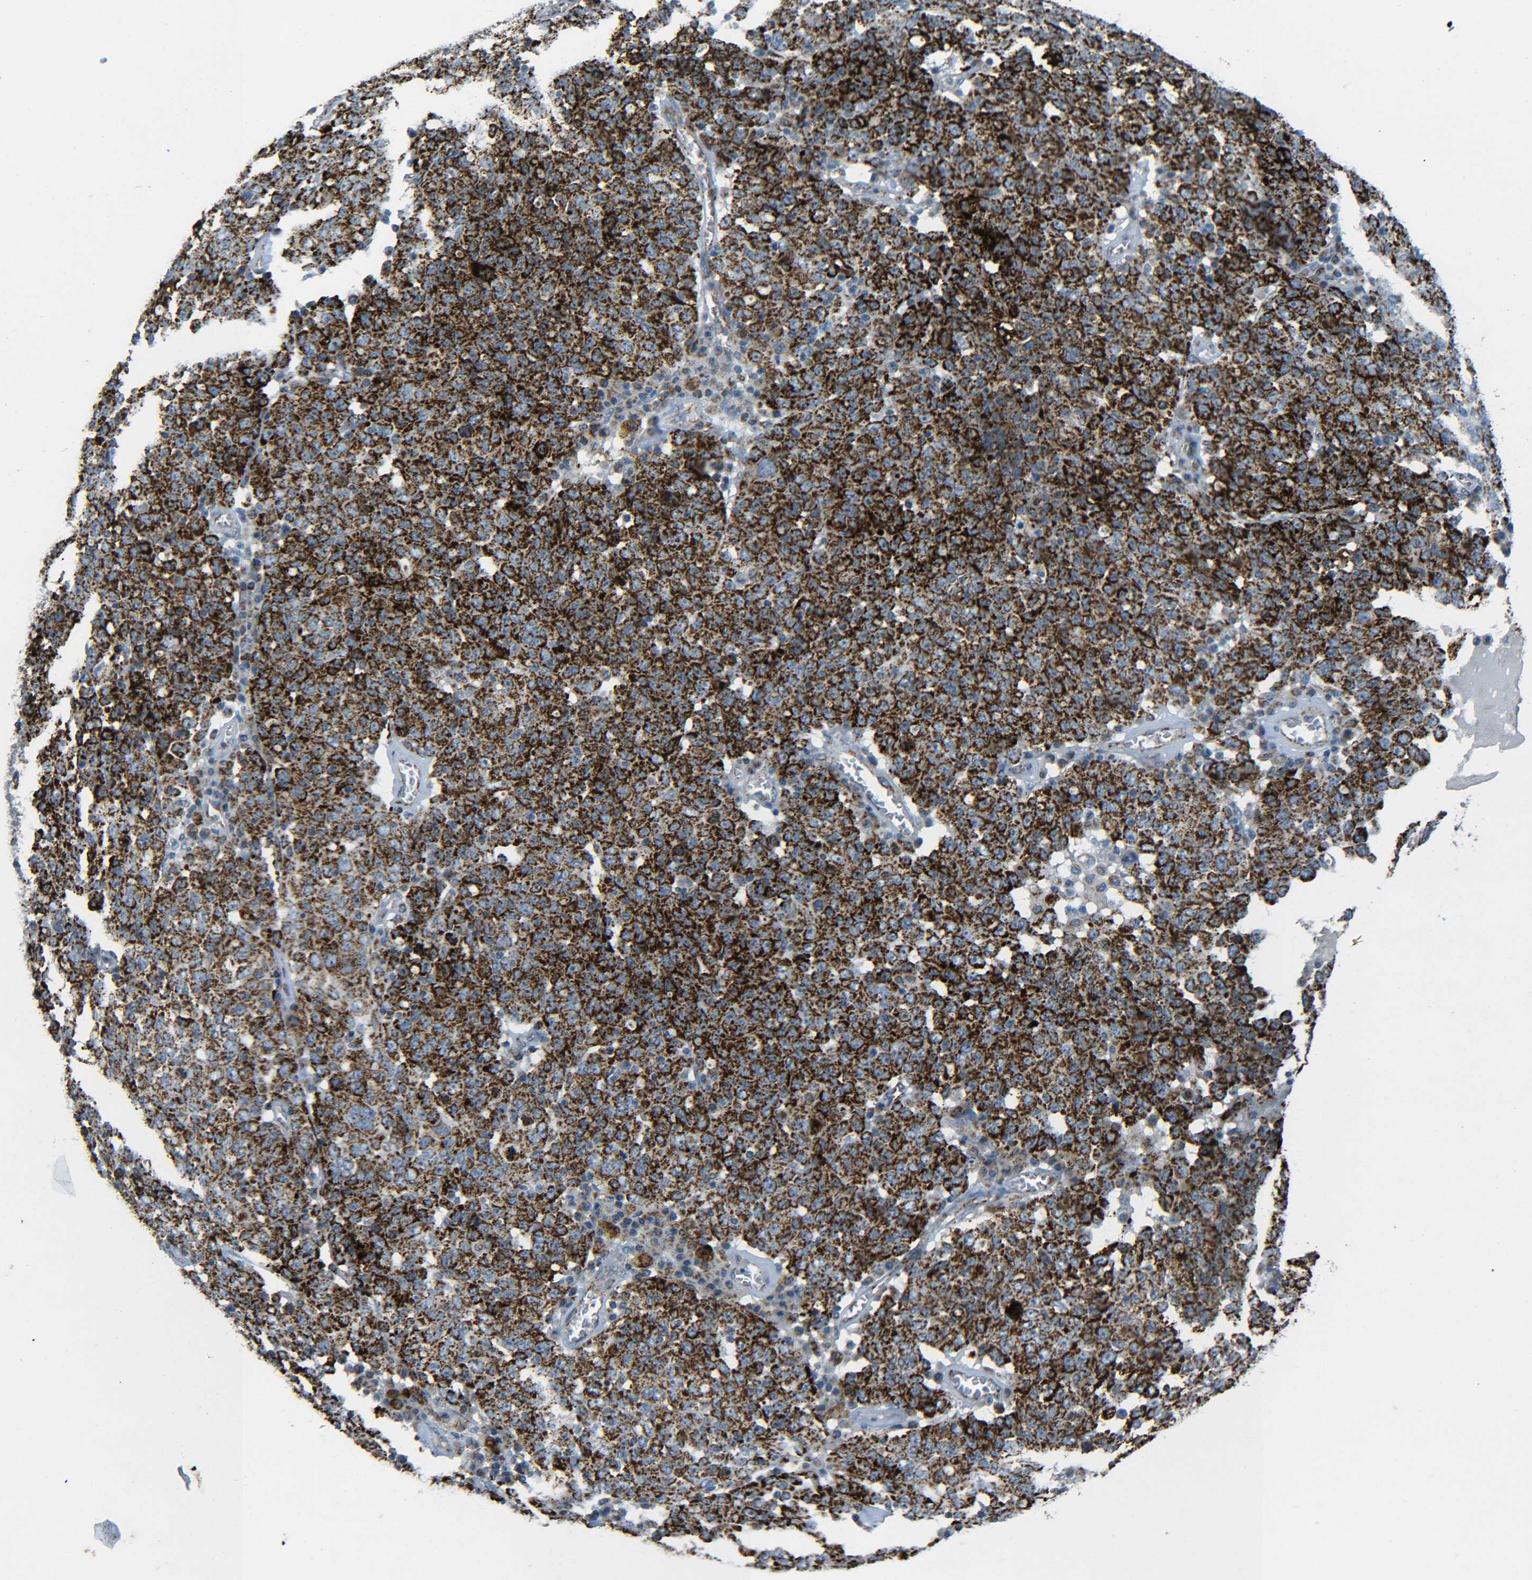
{"staining": {"intensity": "strong", "quantity": ">75%", "location": "cytoplasmic/membranous"}, "tissue": "ovarian cancer", "cell_type": "Tumor cells", "image_type": "cancer", "snomed": [{"axis": "morphology", "description": "Carcinoma, endometroid"}, {"axis": "topography", "description": "Ovary"}], "caption": "High-power microscopy captured an immunohistochemistry photomicrograph of ovarian cancer (endometroid carcinoma), revealing strong cytoplasmic/membranous positivity in about >75% of tumor cells. The staining is performed using DAB (3,3'-diaminobenzidine) brown chromogen to label protein expression. The nuclei are counter-stained blue using hematoxylin.", "gene": "CYB5R1", "patient": {"sex": "female", "age": 62}}